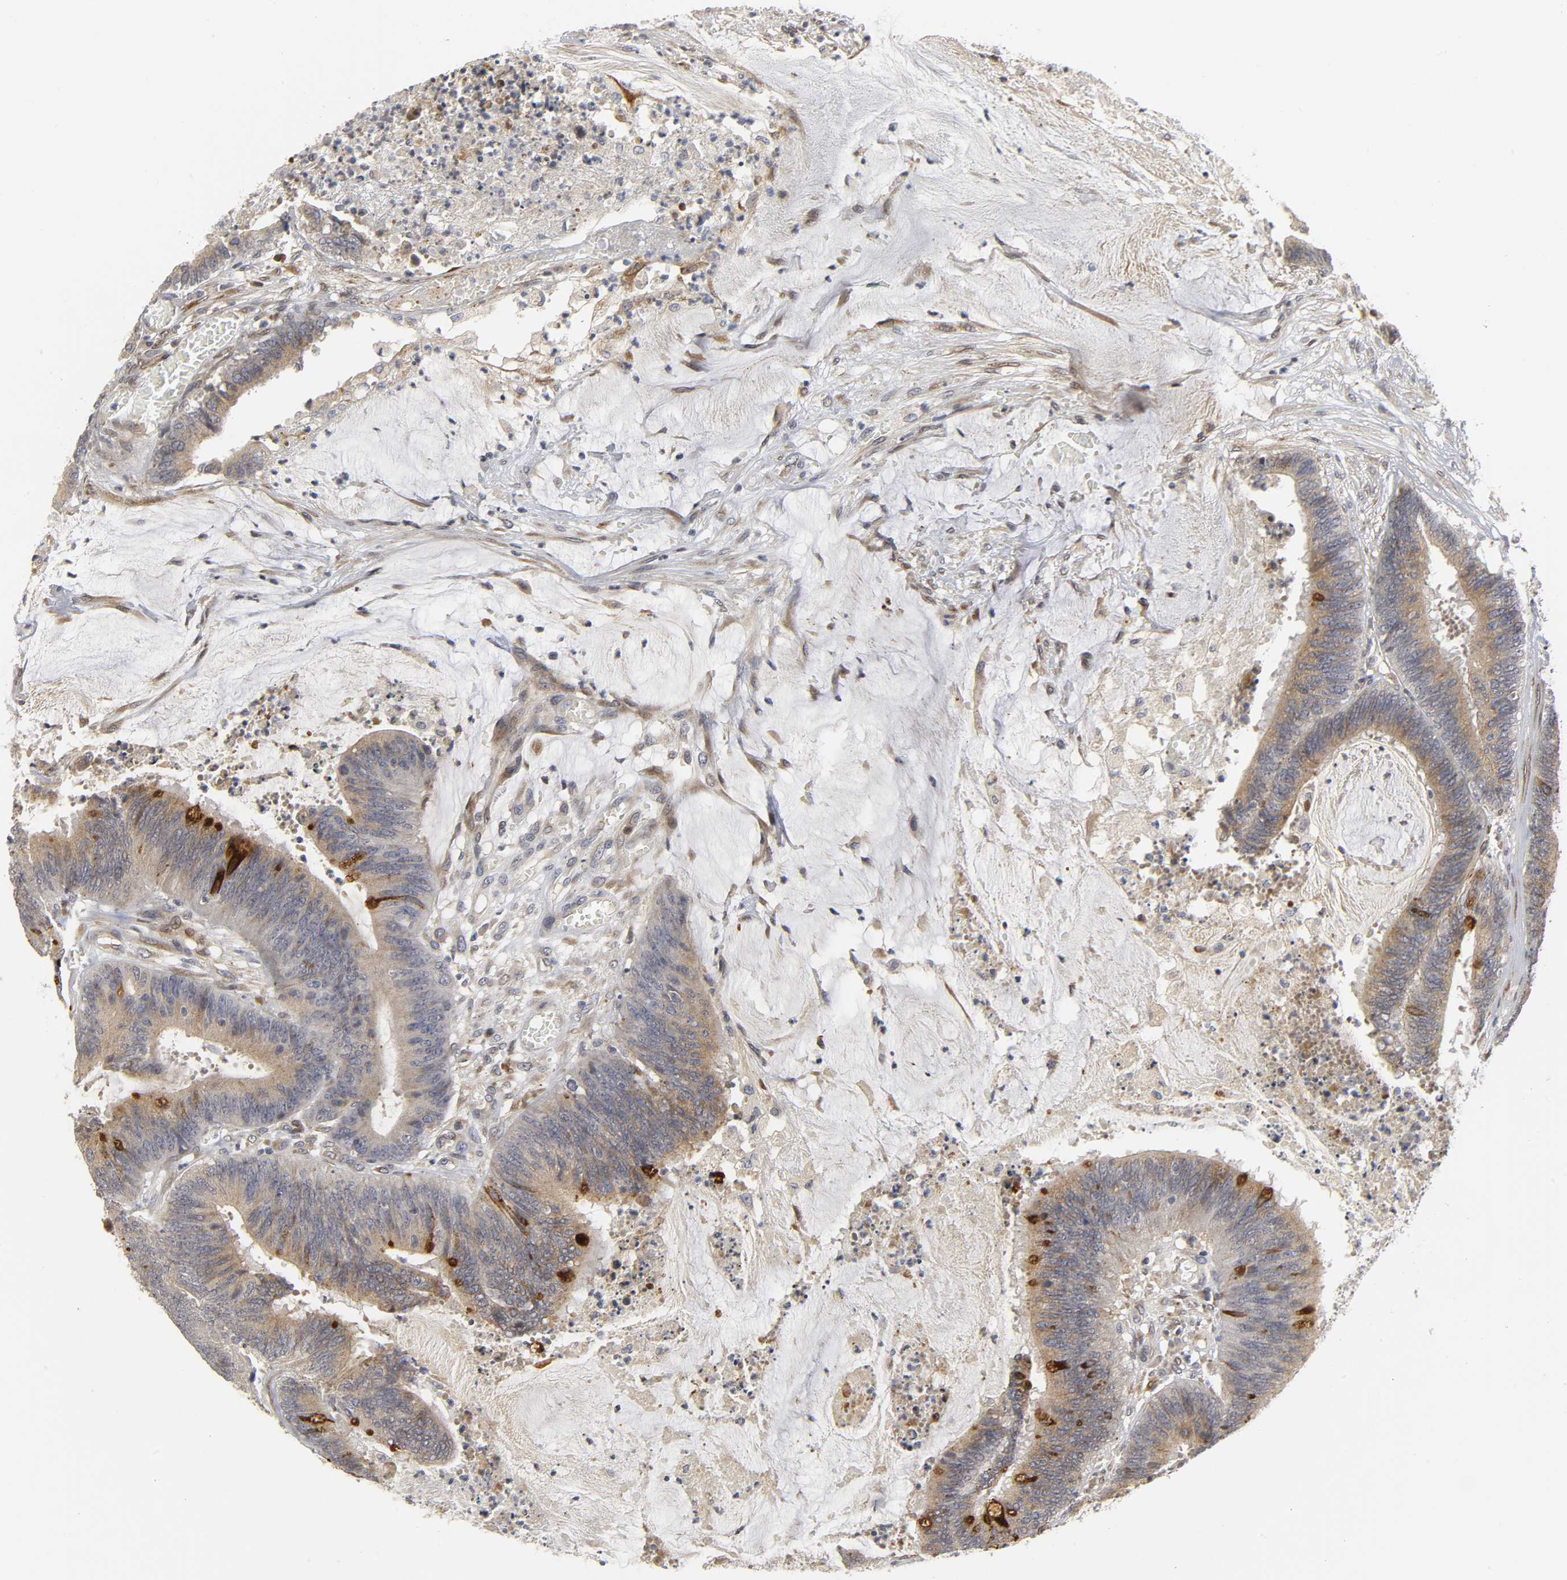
{"staining": {"intensity": "strong", "quantity": "<25%", "location": "cytoplasmic/membranous"}, "tissue": "colorectal cancer", "cell_type": "Tumor cells", "image_type": "cancer", "snomed": [{"axis": "morphology", "description": "Adenocarcinoma, NOS"}, {"axis": "topography", "description": "Rectum"}], "caption": "Immunohistochemistry (IHC) histopathology image of adenocarcinoma (colorectal) stained for a protein (brown), which displays medium levels of strong cytoplasmic/membranous positivity in approximately <25% of tumor cells.", "gene": "ASB6", "patient": {"sex": "female", "age": 66}}